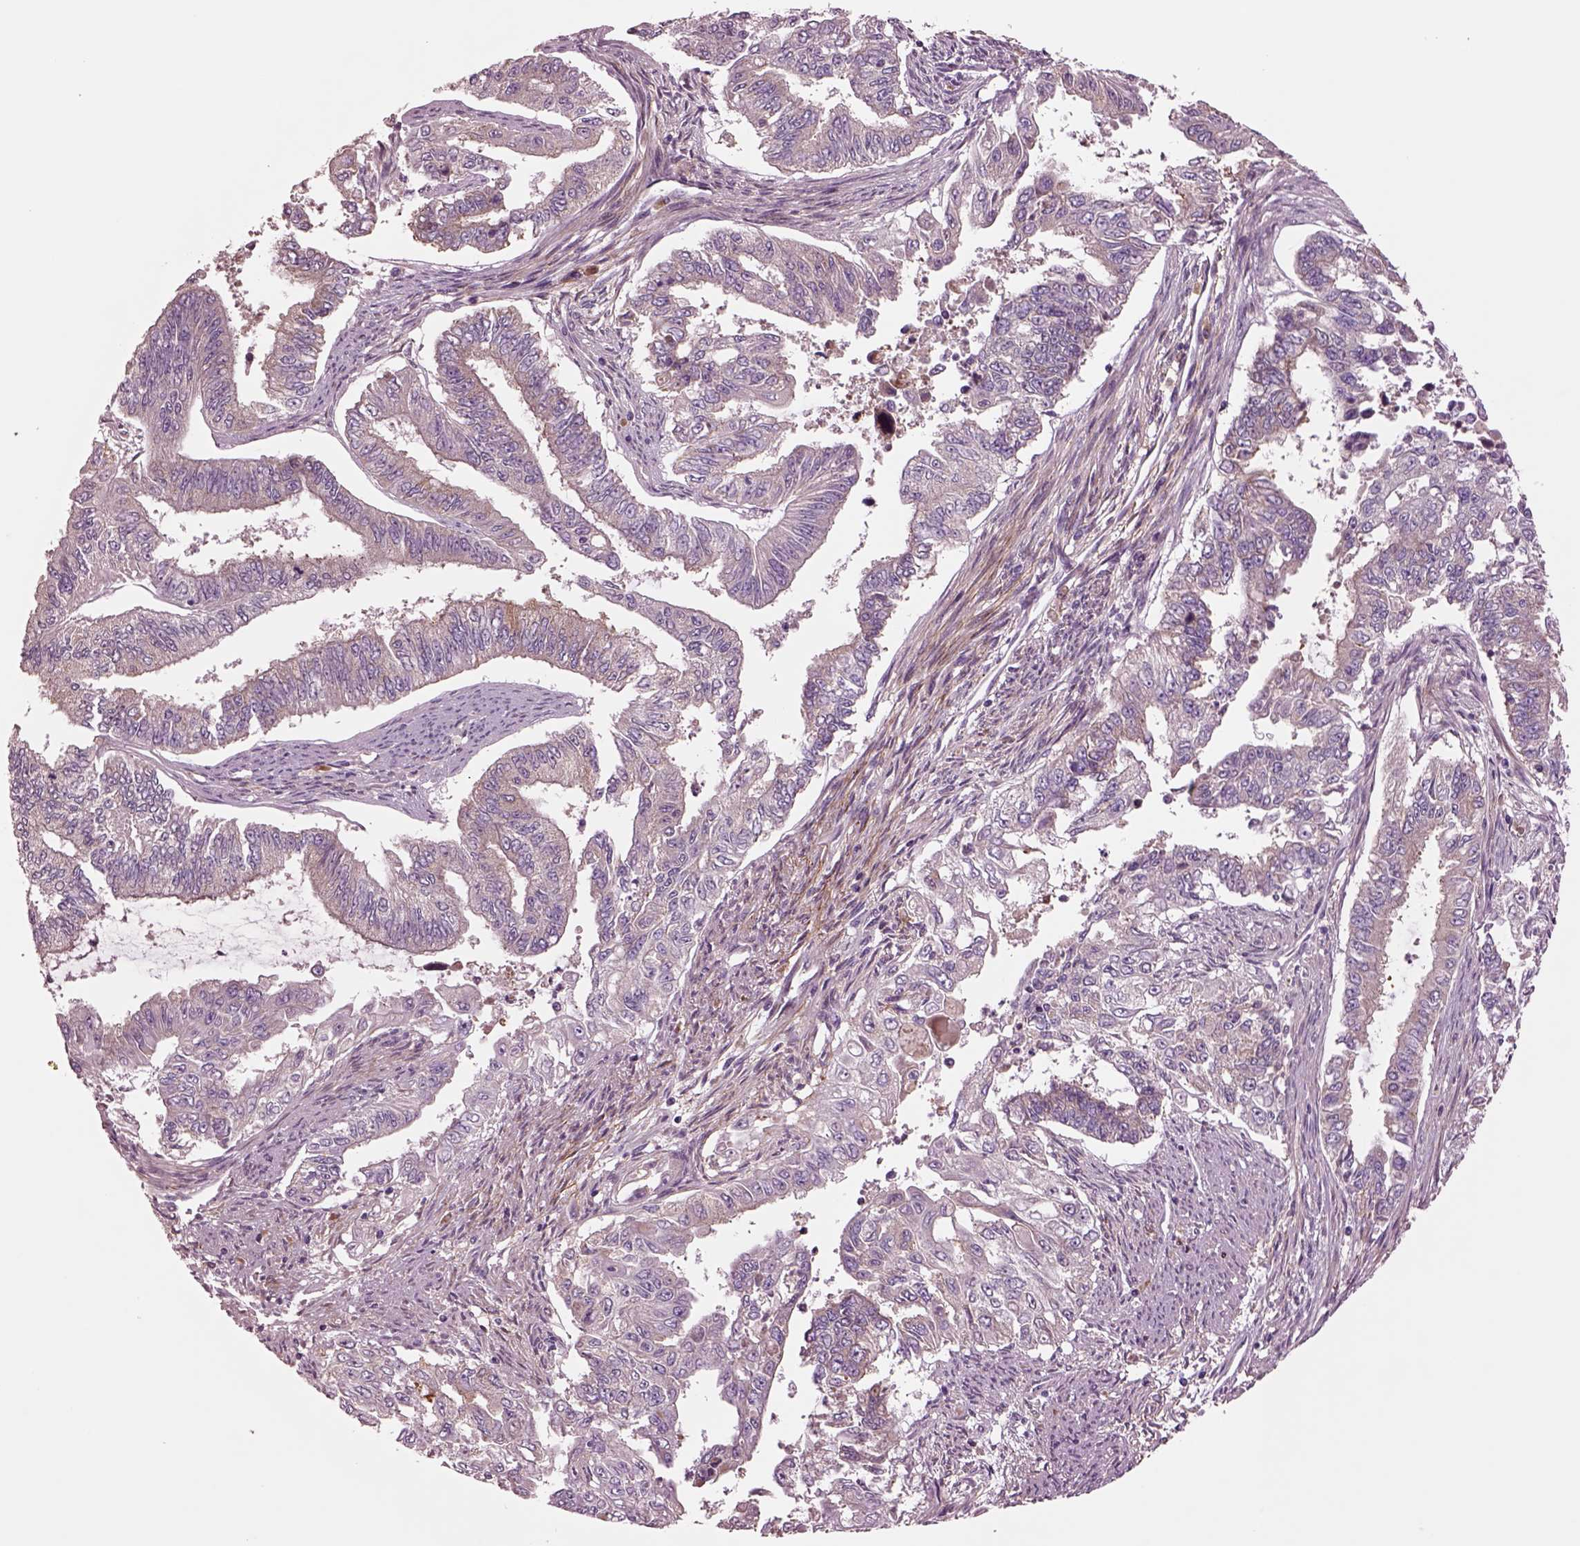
{"staining": {"intensity": "moderate", "quantity": "<25%", "location": "cytoplasmic/membranous"}, "tissue": "endometrial cancer", "cell_type": "Tumor cells", "image_type": "cancer", "snomed": [{"axis": "morphology", "description": "Adenocarcinoma, NOS"}, {"axis": "topography", "description": "Uterus"}], "caption": "Immunohistochemical staining of human endometrial adenocarcinoma displays low levels of moderate cytoplasmic/membranous staining in approximately <25% of tumor cells.", "gene": "SEC23A", "patient": {"sex": "female", "age": 59}}